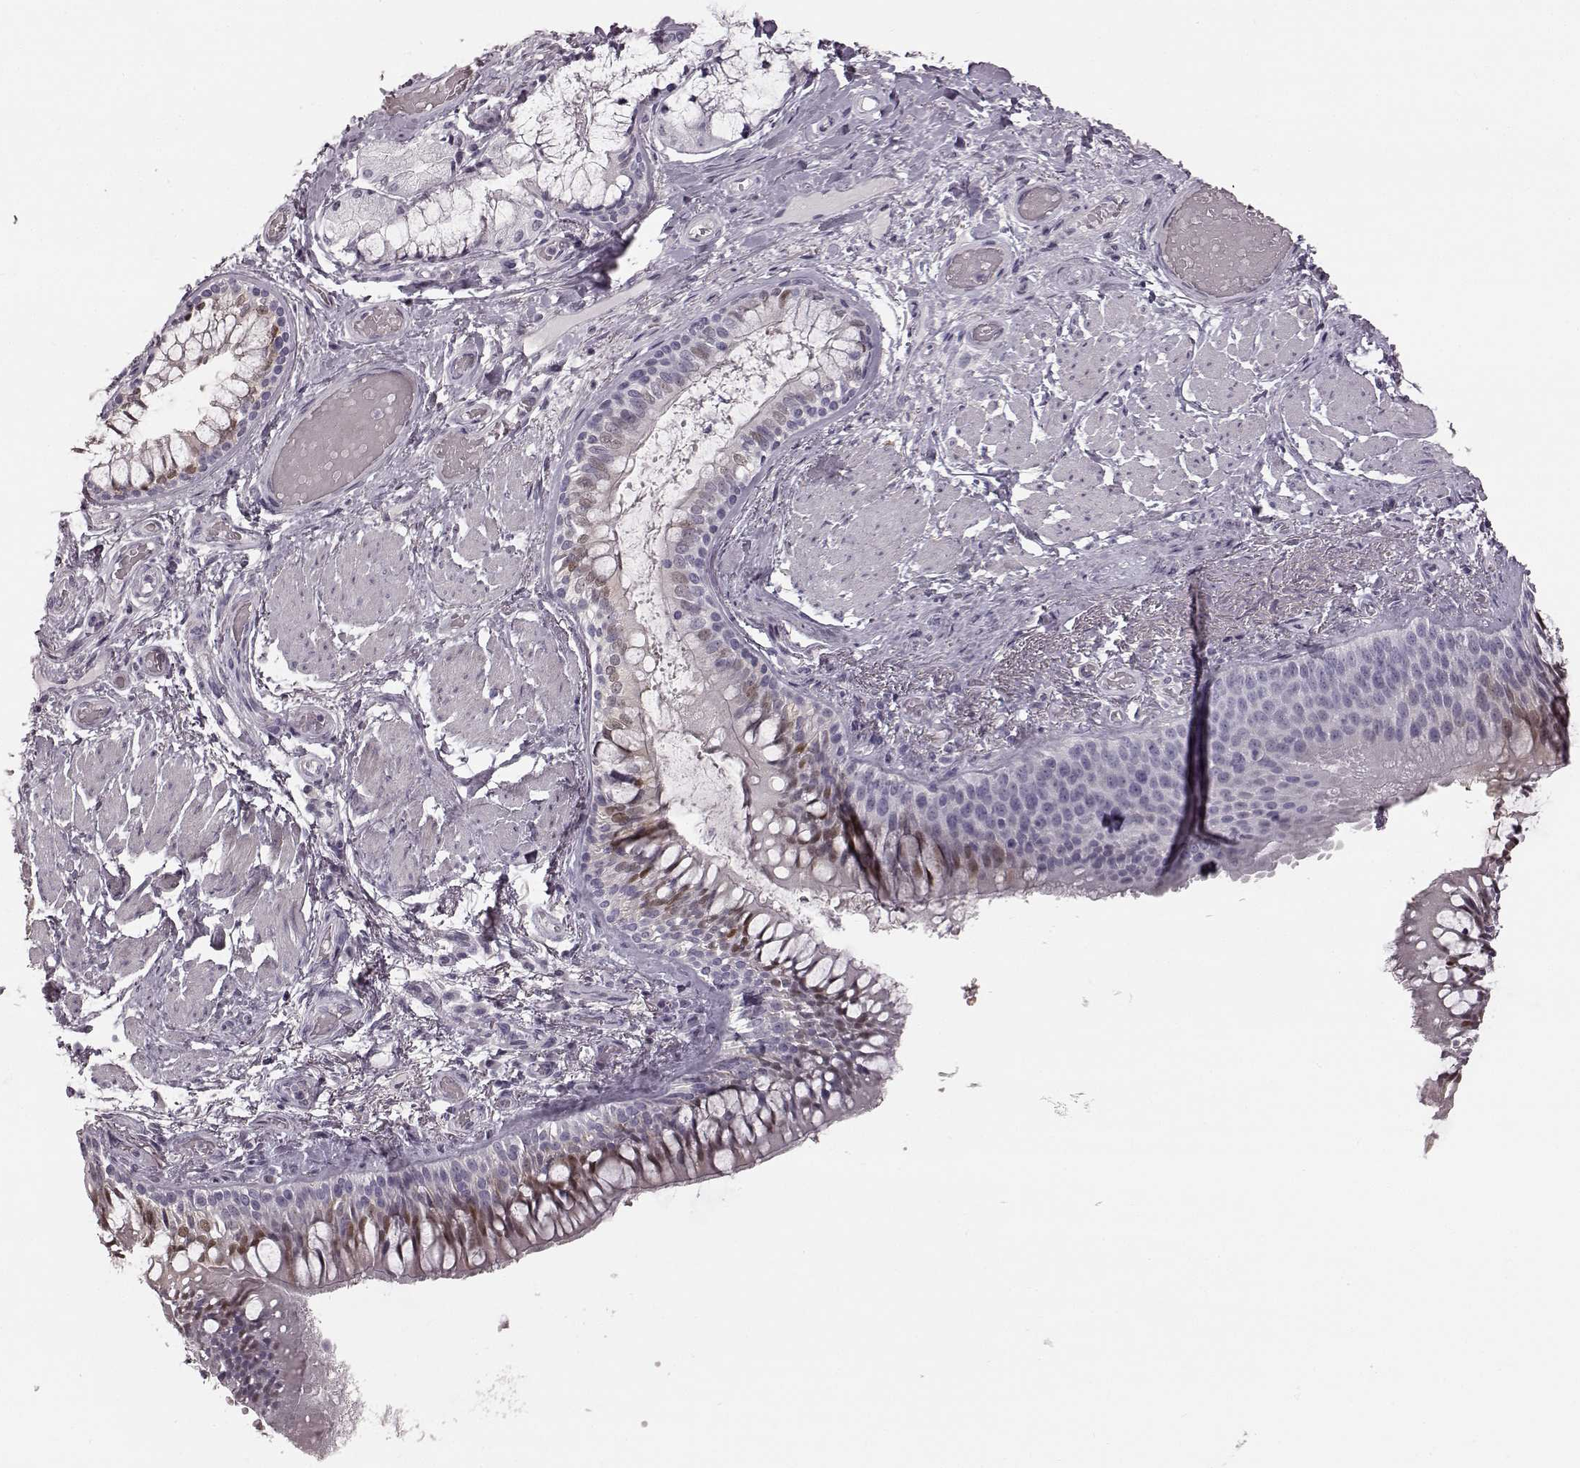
{"staining": {"intensity": "negative", "quantity": "none", "location": "none"}, "tissue": "soft tissue", "cell_type": "Fibroblasts", "image_type": "normal", "snomed": [{"axis": "morphology", "description": "Normal tissue, NOS"}, {"axis": "topography", "description": "Cartilage tissue"}, {"axis": "topography", "description": "Bronchus"}], "caption": "This photomicrograph is of benign soft tissue stained with immunohistochemistry (IHC) to label a protein in brown with the nuclei are counter-stained blue. There is no positivity in fibroblasts.", "gene": "ZNF433", "patient": {"sex": "male", "age": 64}}